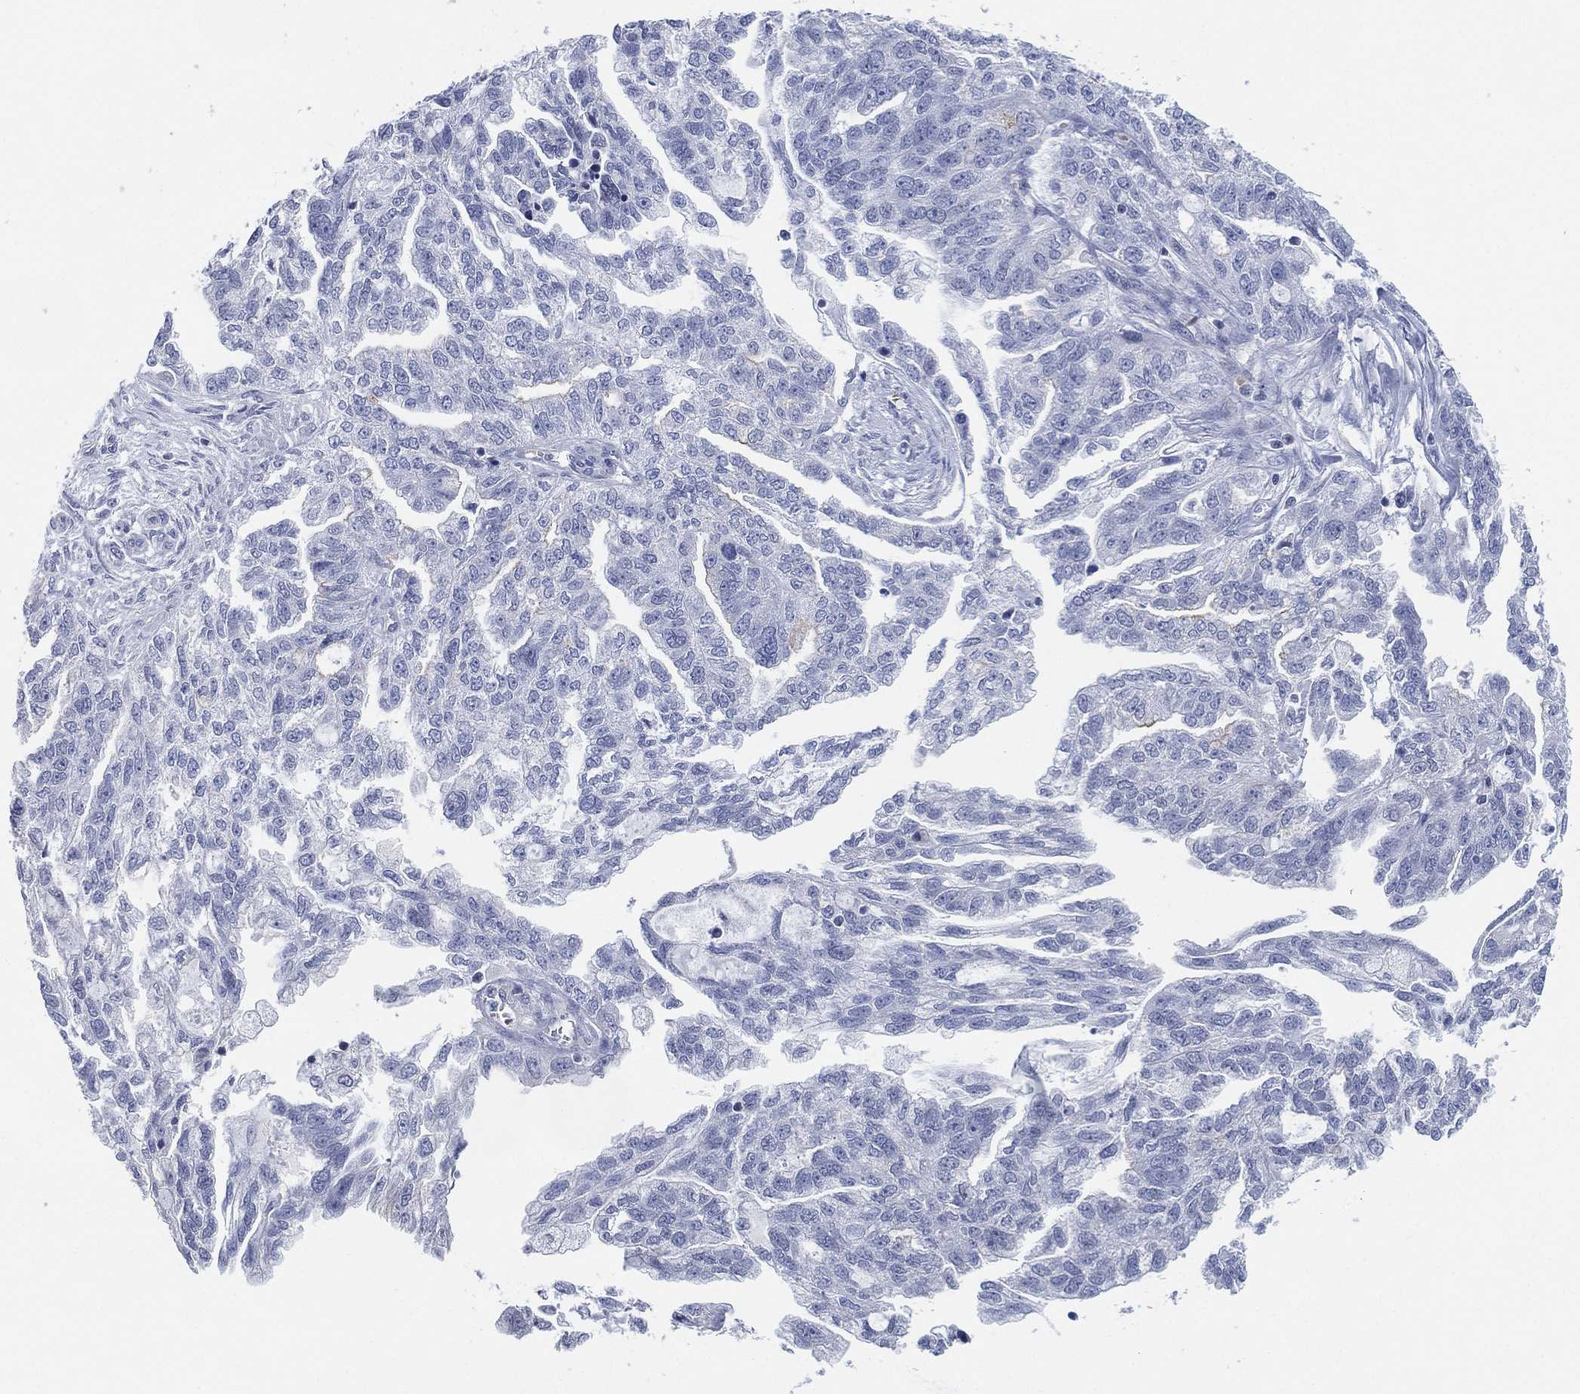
{"staining": {"intensity": "negative", "quantity": "none", "location": "none"}, "tissue": "ovarian cancer", "cell_type": "Tumor cells", "image_type": "cancer", "snomed": [{"axis": "morphology", "description": "Cystadenocarcinoma, serous, NOS"}, {"axis": "topography", "description": "Ovary"}], "caption": "DAB immunohistochemical staining of serous cystadenocarcinoma (ovarian) exhibits no significant positivity in tumor cells.", "gene": "CFTR", "patient": {"sex": "female", "age": 51}}